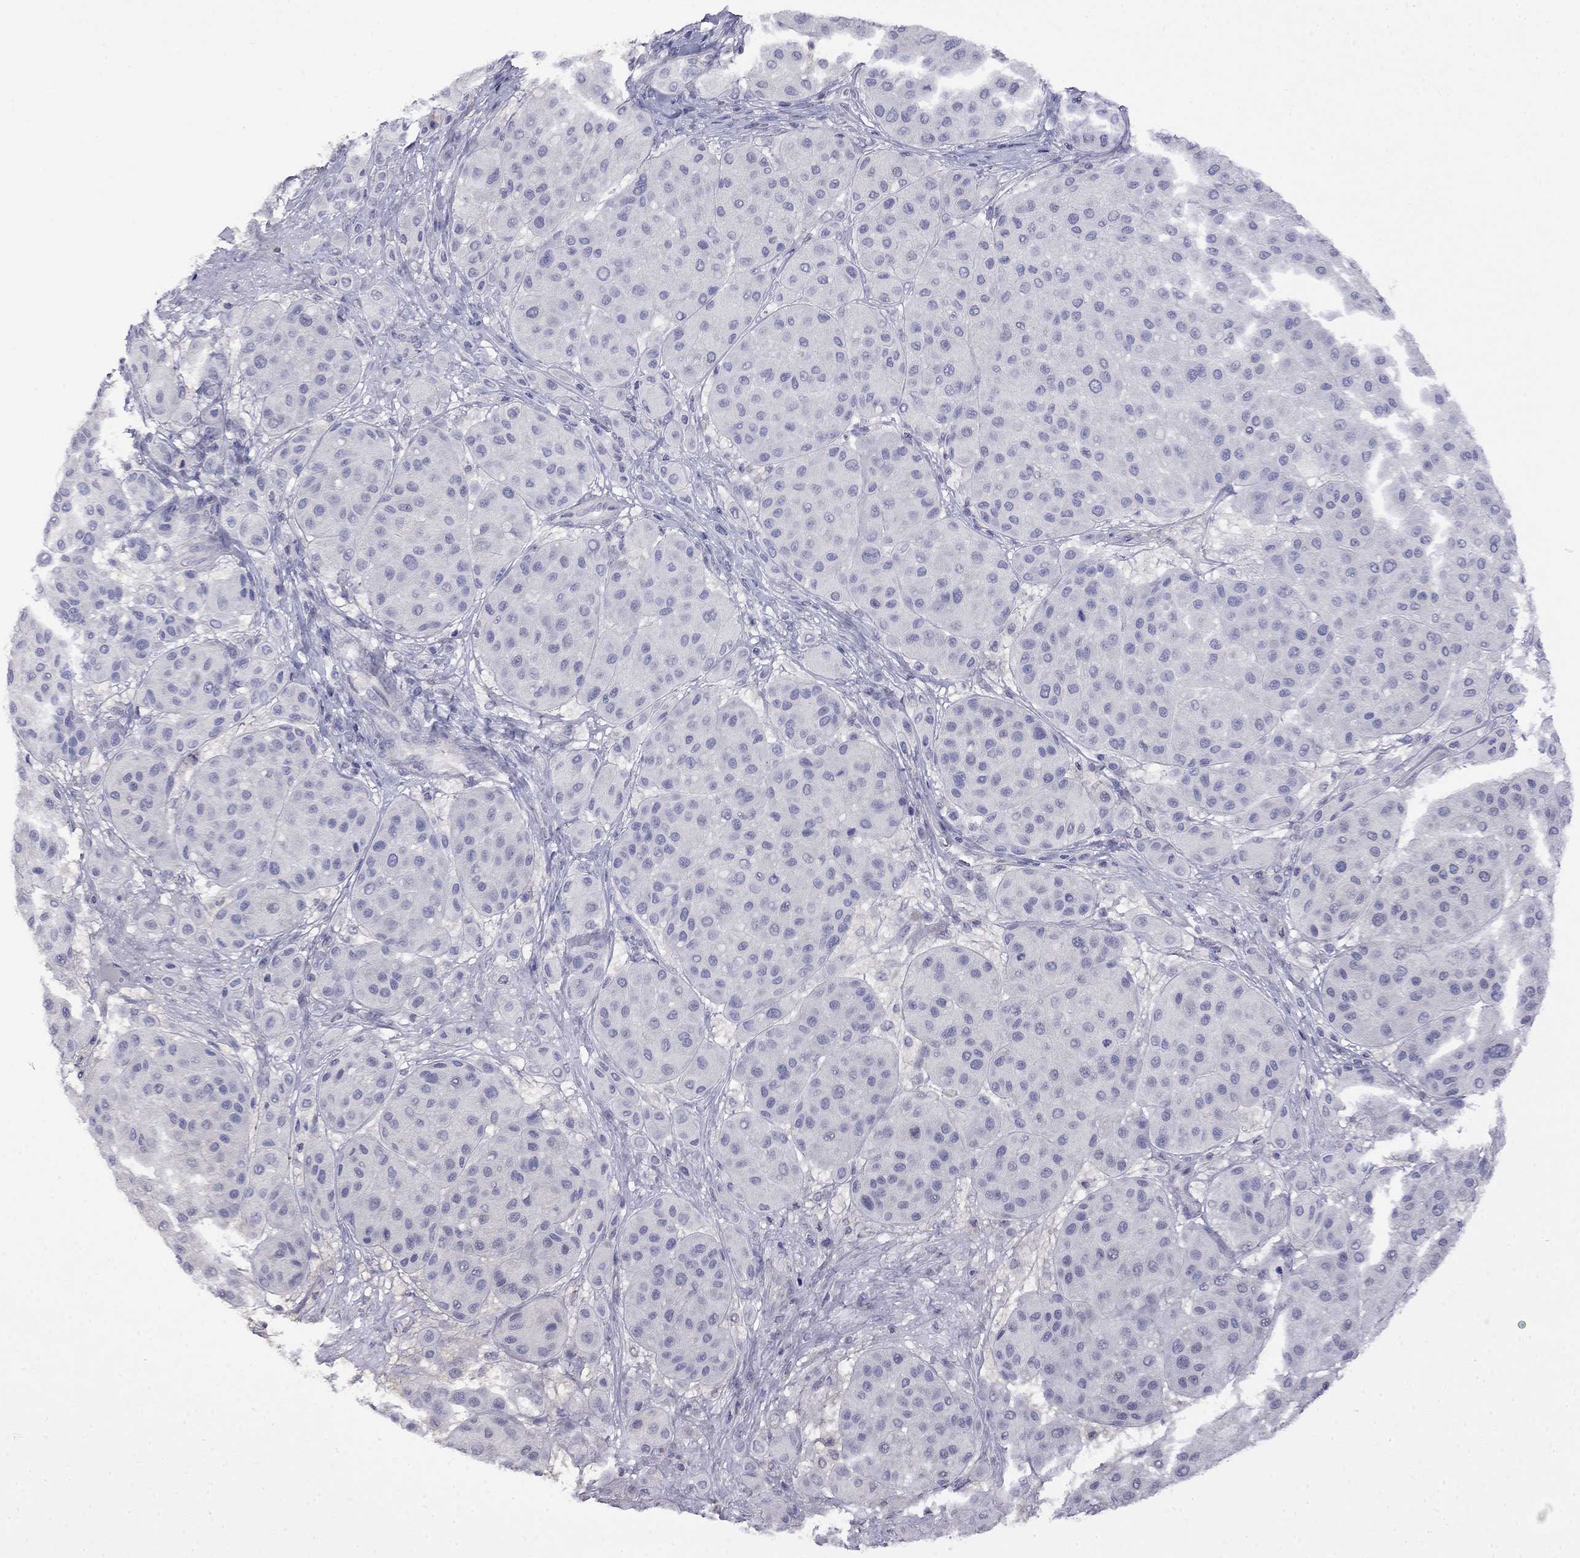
{"staining": {"intensity": "negative", "quantity": "none", "location": "none"}, "tissue": "melanoma", "cell_type": "Tumor cells", "image_type": "cancer", "snomed": [{"axis": "morphology", "description": "Malignant melanoma, Metastatic site"}, {"axis": "topography", "description": "Smooth muscle"}], "caption": "There is no significant expression in tumor cells of melanoma.", "gene": "GUCA1B", "patient": {"sex": "male", "age": 41}}